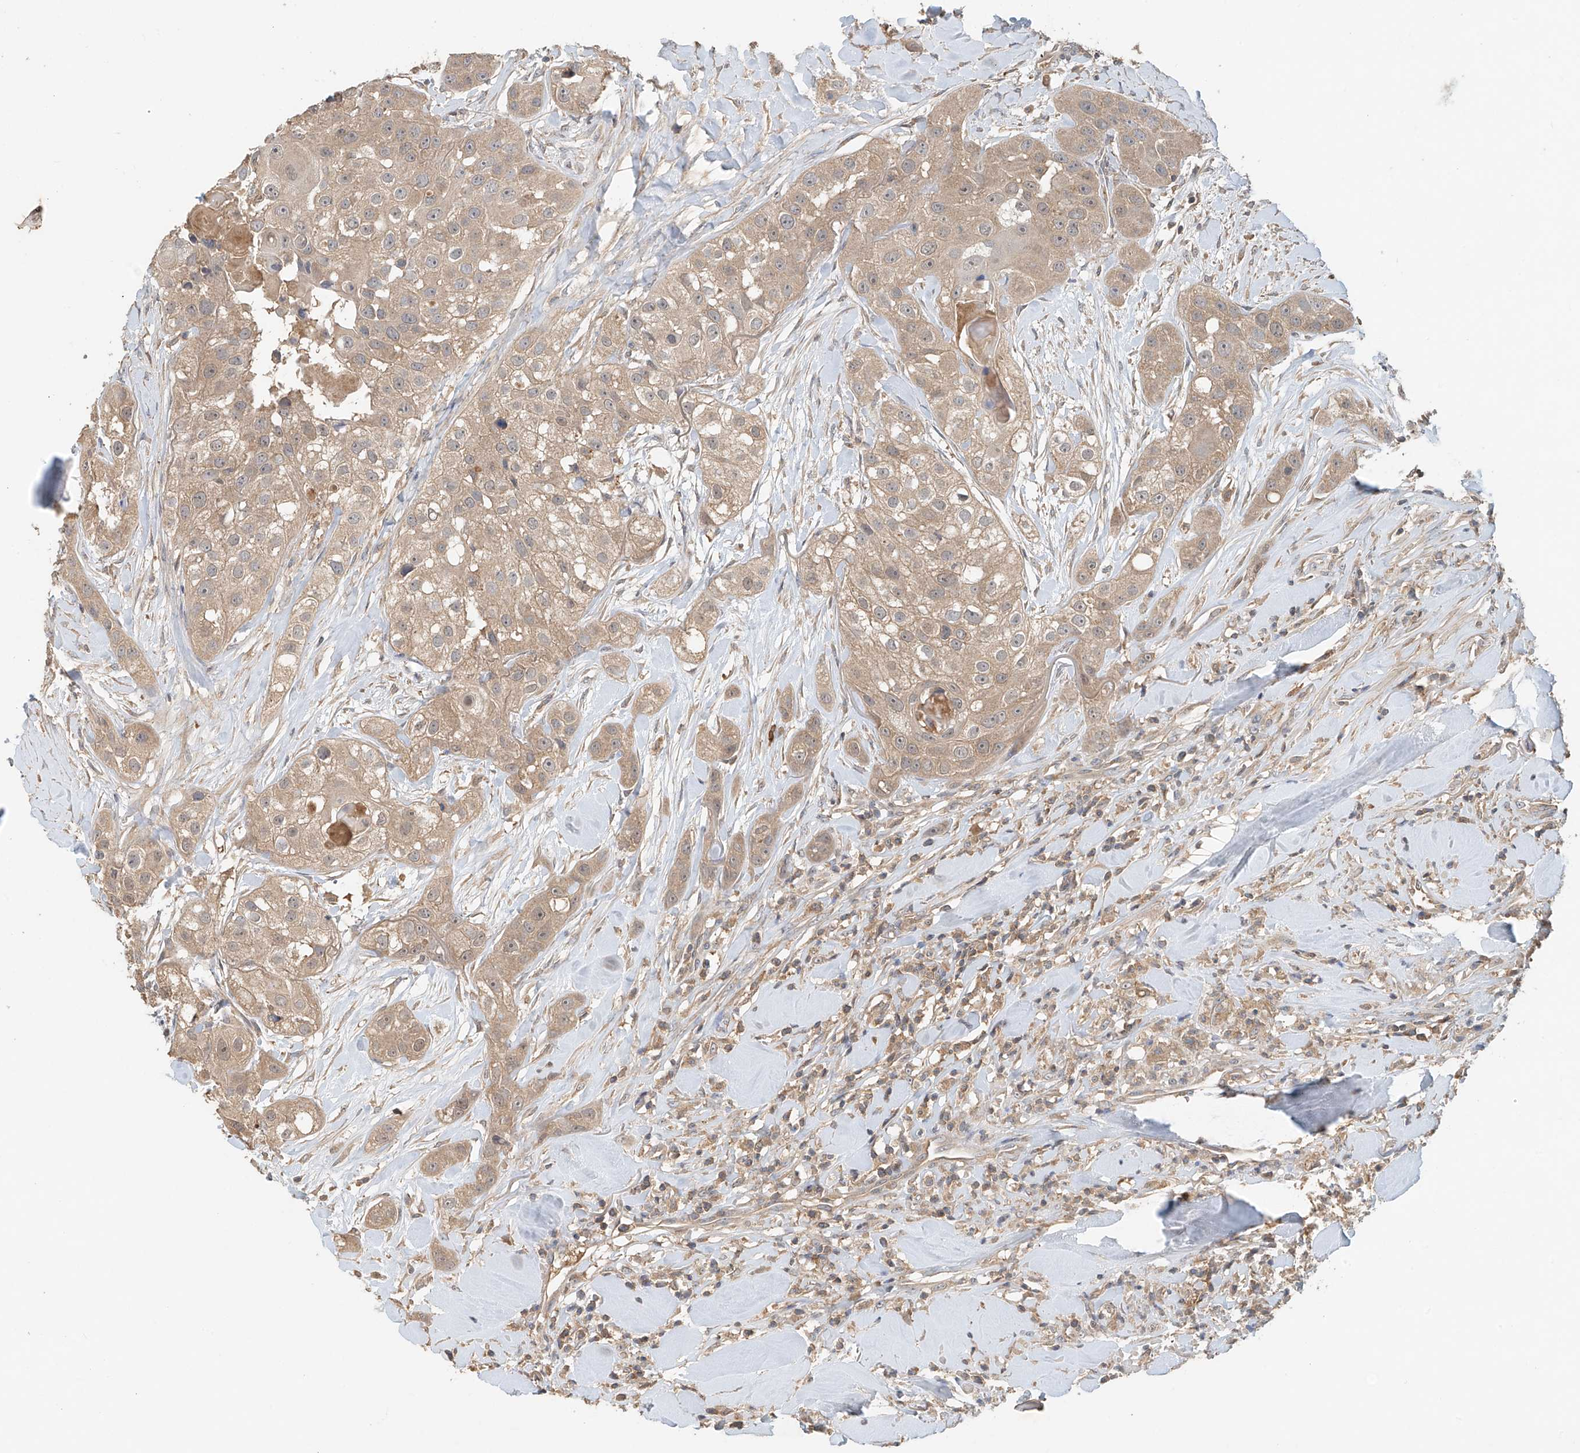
{"staining": {"intensity": "weak", "quantity": ">75%", "location": "cytoplasmic/membranous"}, "tissue": "head and neck cancer", "cell_type": "Tumor cells", "image_type": "cancer", "snomed": [{"axis": "morphology", "description": "Normal tissue, NOS"}, {"axis": "morphology", "description": "Squamous cell carcinoma, NOS"}, {"axis": "topography", "description": "Skeletal muscle"}, {"axis": "topography", "description": "Head-Neck"}], "caption": "A high-resolution micrograph shows immunohistochemistry (IHC) staining of head and neck cancer, which reveals weak cytoplasmic/membranous expression in approximately >75% of tumor cells.", "gene": "GNB1L", "patient": {"sex": "male", "age": 51}}